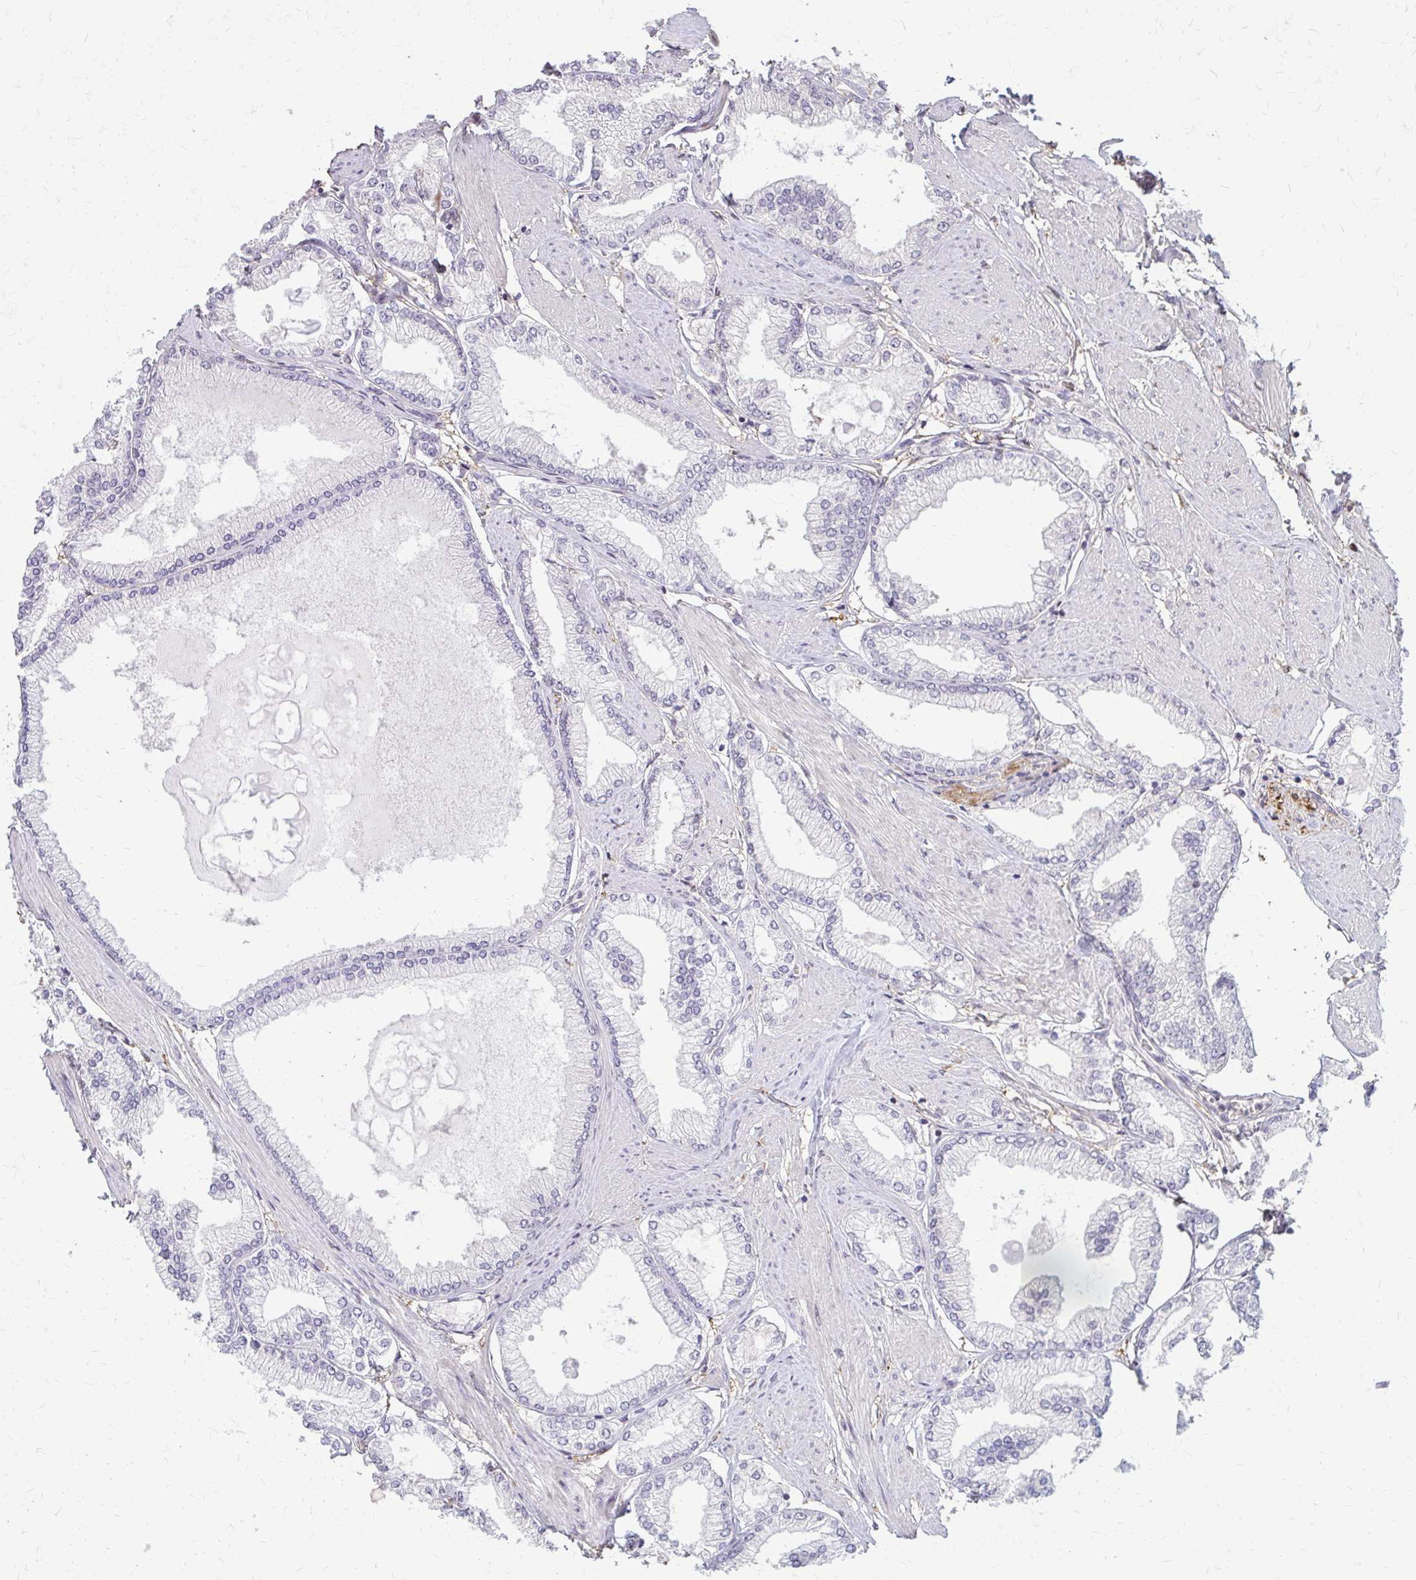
{"staining": {"intensity": "negative", "quantity": "none", "location": "none"}, "tissue": "prostate cancer", "cell_type": "Tumor cells", "image_type": "cancer", "snomed": [{"axis": "morphology", "description": "Adenocarcinoma, High grade"}, {"axis": "topography", "description": "Prostate"}], "caption": "Tumor cells show no significant protein positivity in prostate cancer.", "gene": "ZNF34", "patient": {"sex": "male", "age": 68}}